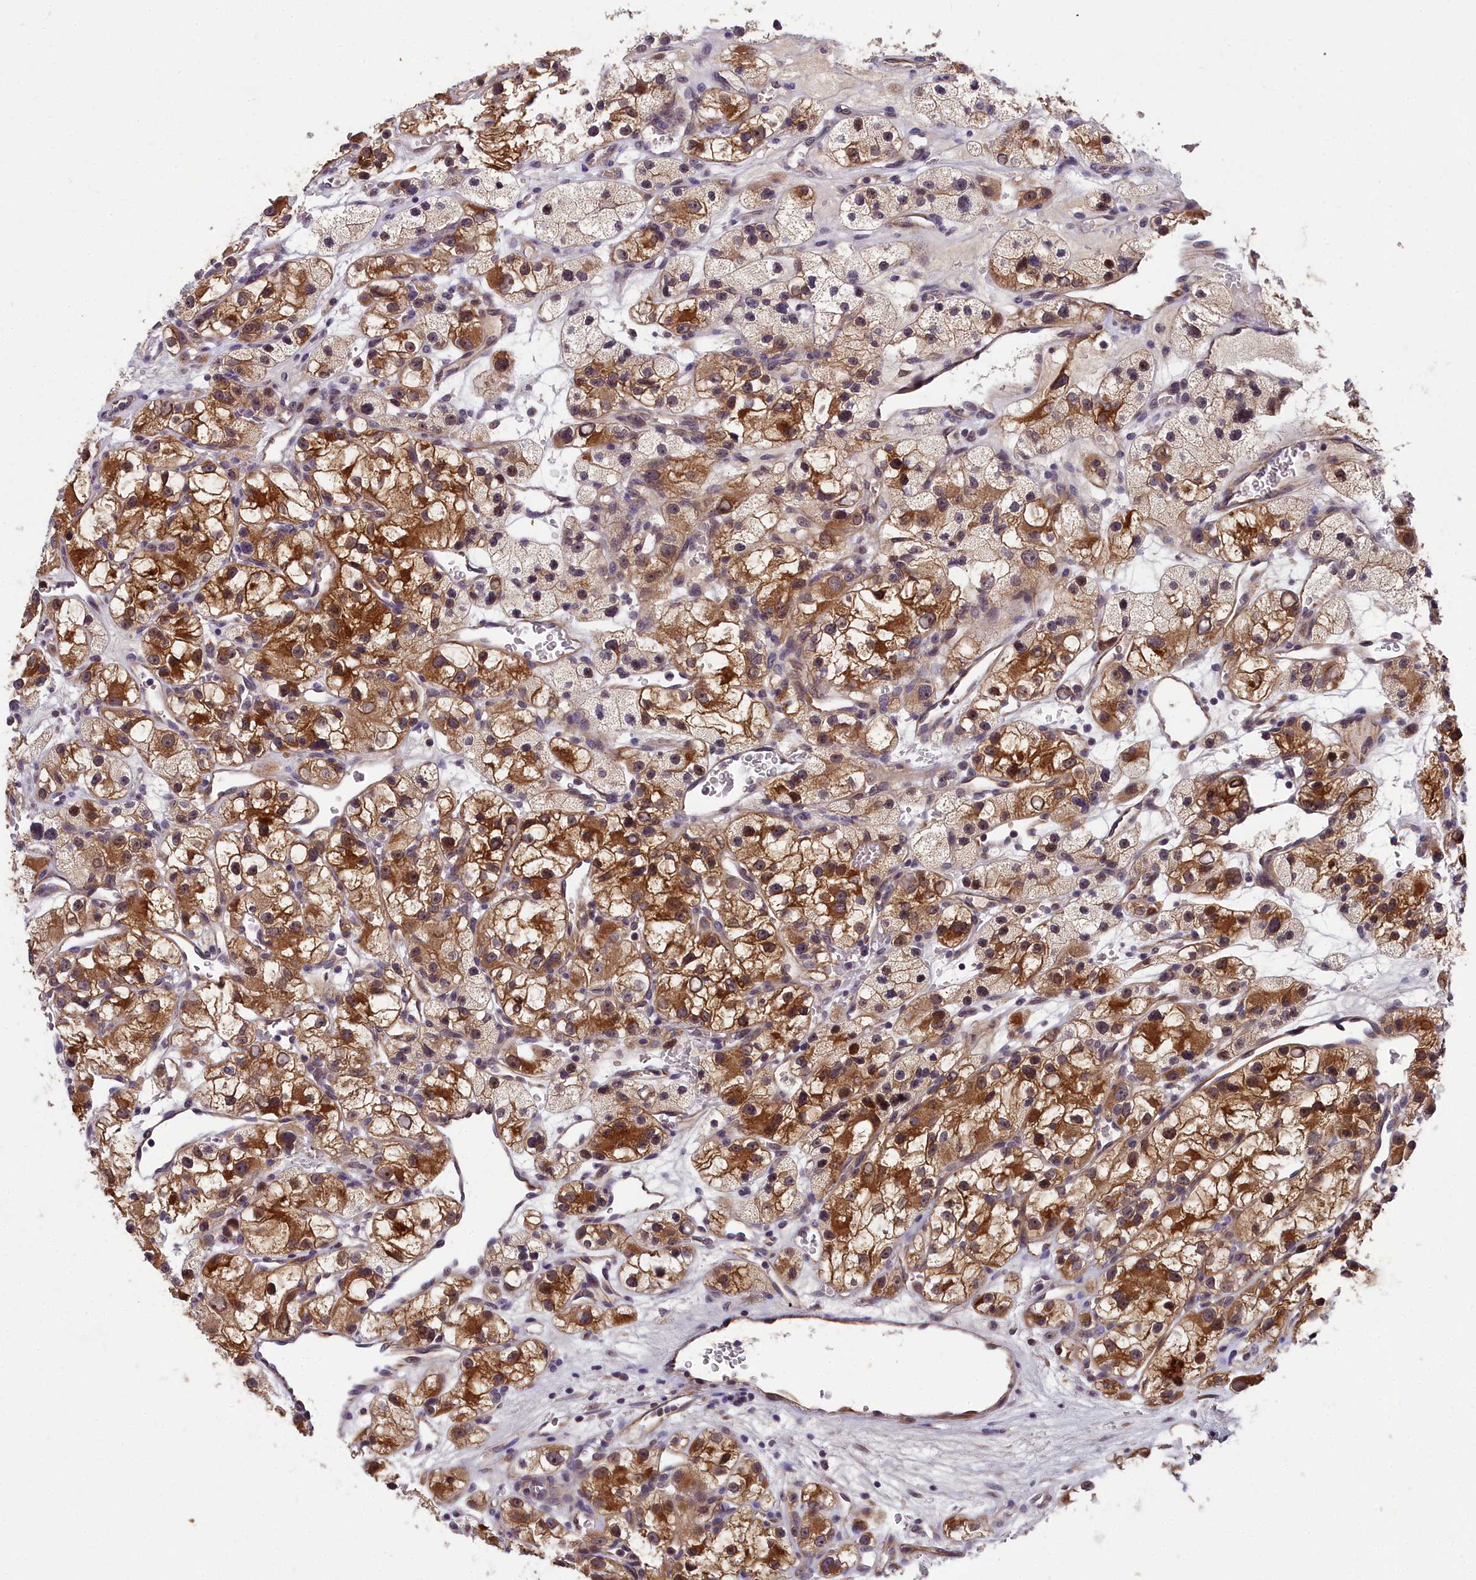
{"staining": {"intensity": "strong", "quantity": ">75%", "location": "cytoplasmic/membranous,nuclear"}, "tissue": "renal cancer", "cell_type": "Tumor cells", "image_type": "cancer", "snomed": [{"axis": "morphology", "description": "Adenocarcinoma, NOS"}, {"axis": "topography", "description": "Kidney"}], "caption": "About >75% of tumor cells in human renal cancer (adenocarcinoma) reveal strong cytoplasmic/membranous and nuclear protein positivity as visualized by brown immunohistochemical staining.", "gene": "ZNF333", "patient": {"sex": "female", "age": 57}}